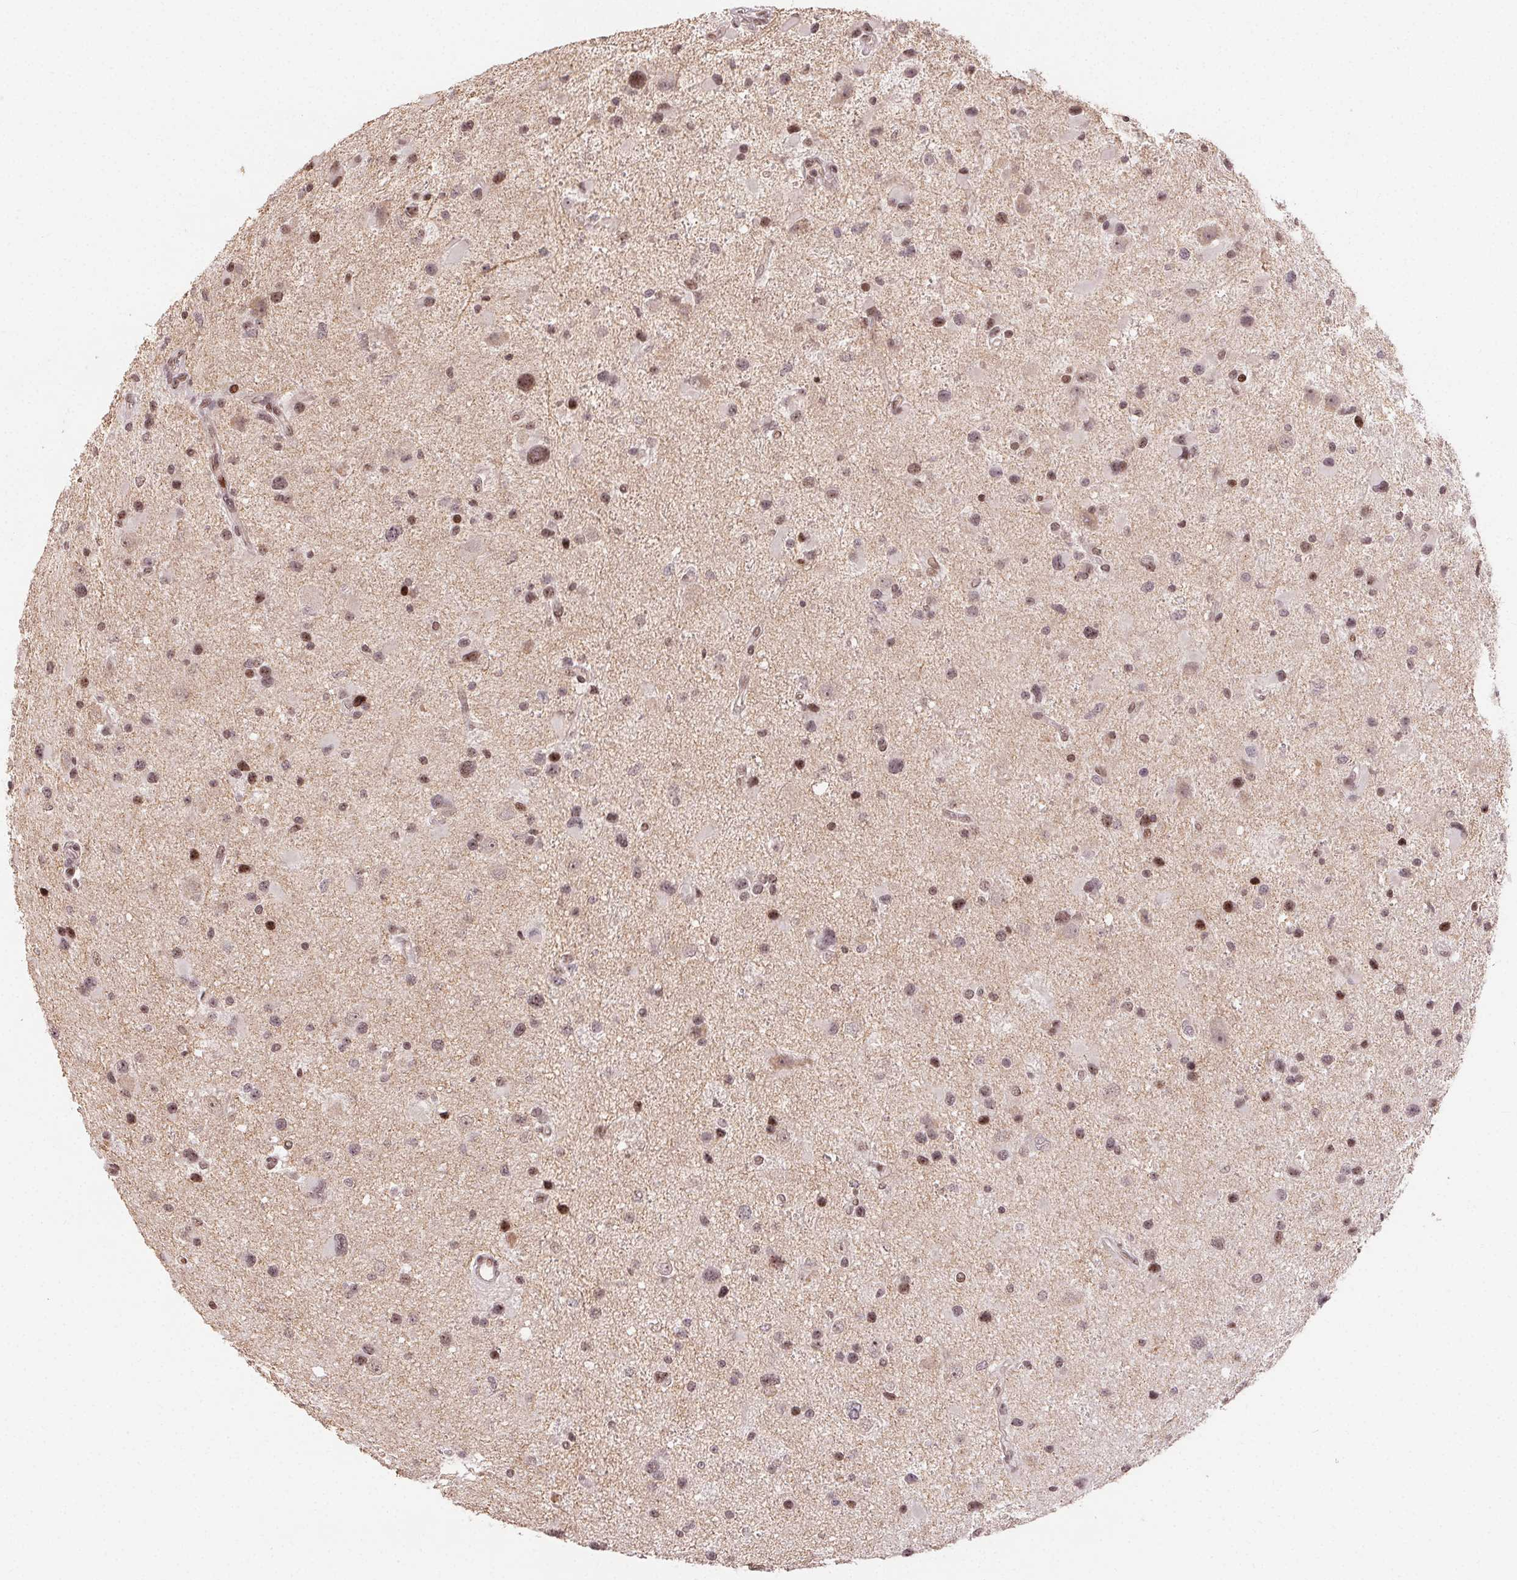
{"staining": {"intensity": "moderate", "quantity": "25%-75%", "location": "nuclear"}, "tissue": "glioma", "cell_type": "Tumor cells", "image_type": "cancer", "snomed": [{"axis": "morphology", "description": "Glioma, malignant, Low grade"}, {"axis": "topography", "description": "Brain"}], "caption": "Protein expression analysis of human glioma reveals moderate nuclear staining in approximately 25%-75% of tumor cells.", "gene": "MAPKAPK2", "patient": {"sex": "female", "age": 32}}